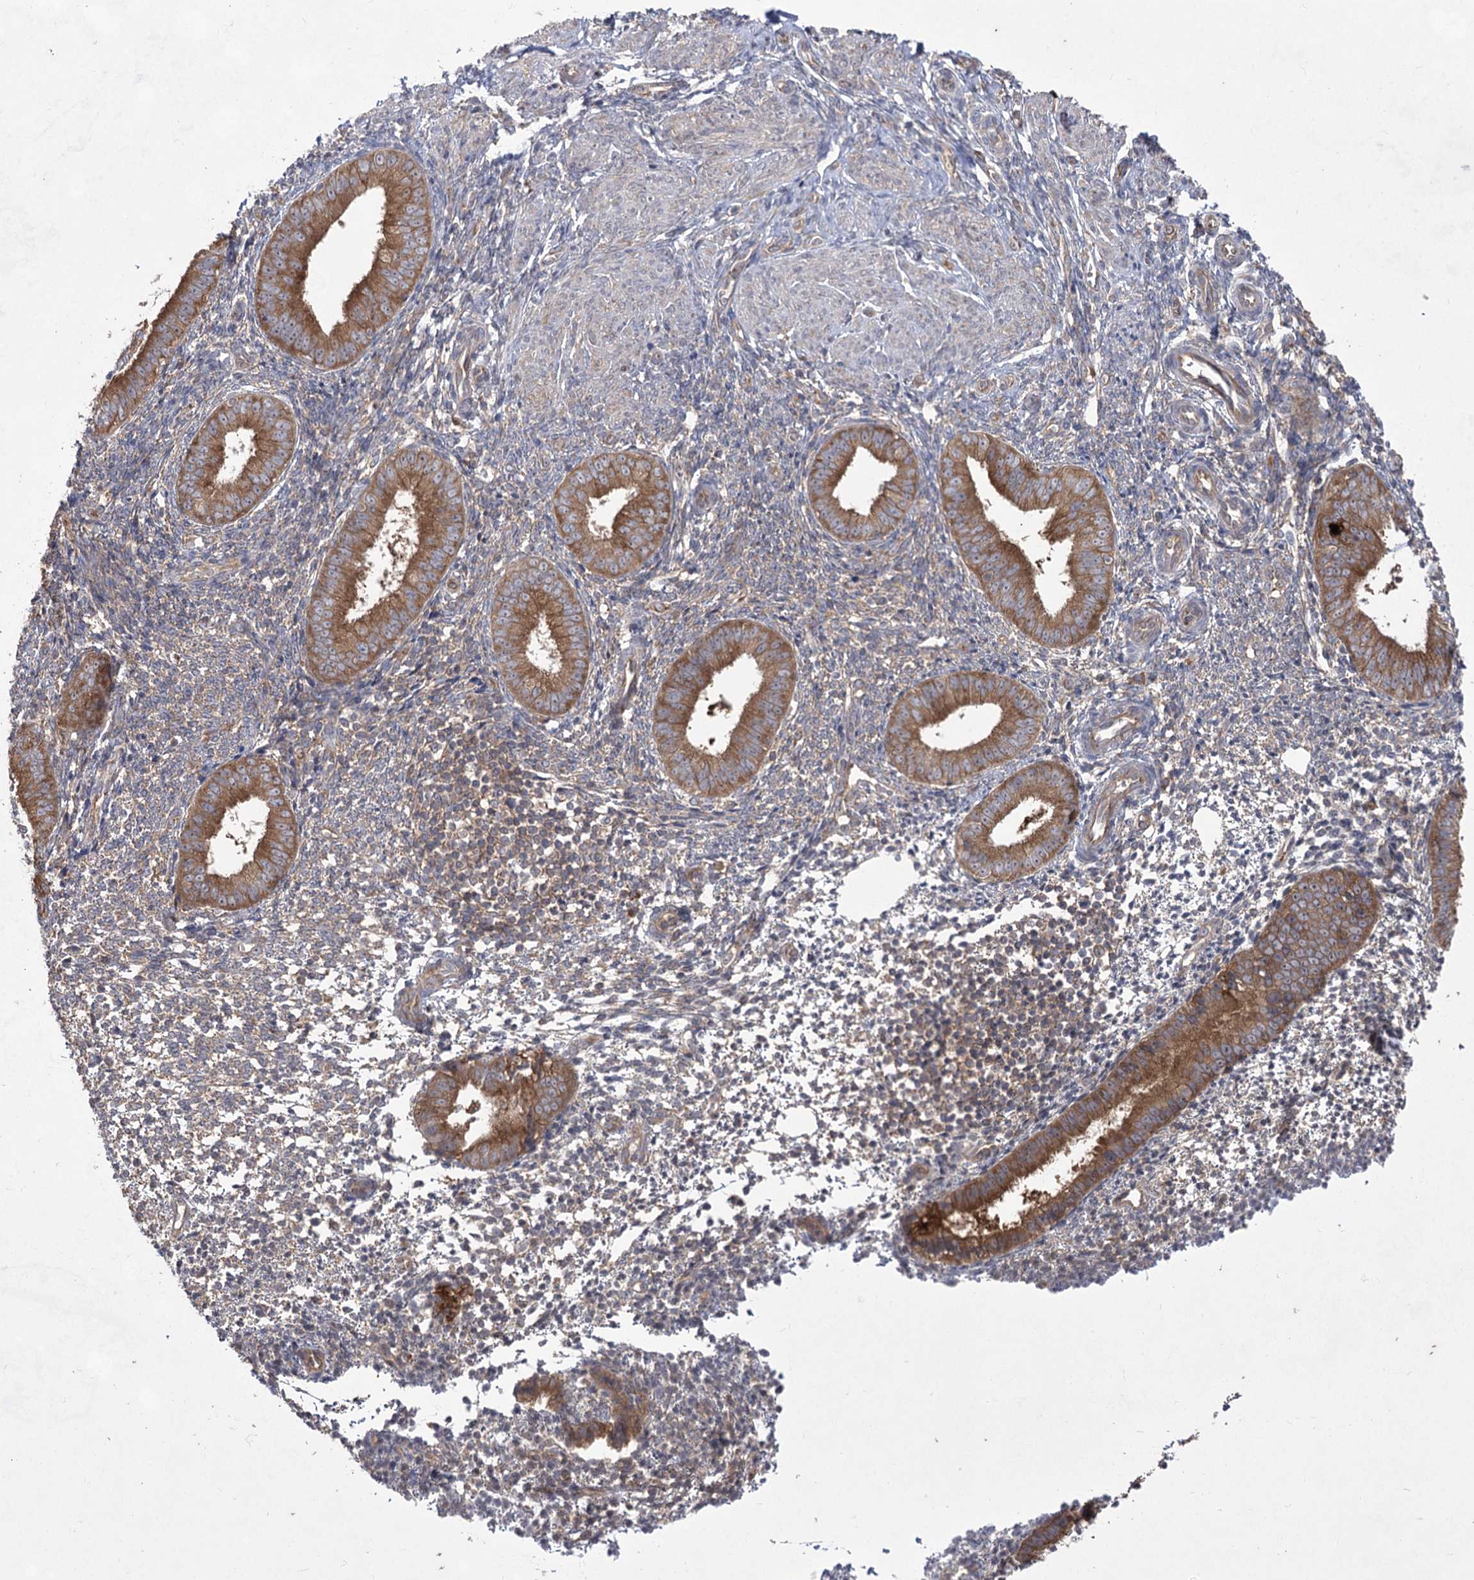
{"staining": {"intensity": "moderate", "quantity": "<25%", "location": "cytoplasmic/membranous"}, "tissue": "endometrium", "cell_type": "Cells in endometrial stroma", "image_type": "normal", "snomed": [{"axis": "morphology", "description": "Normal tissue, NOS"}, {"axis": "topography", "description": "Uterus"}, {"axis": "topography", "description": "Endometrium"}], "caption": "A brown stain highlights moderate cytoplasmic/membranous positivity of a protein in cells in endometrial stroma of unremarkable endometrium. The protein of interest is stained brown, and the nuclei are stained in blue (DAB (3,3'-diaminobenzidine) IHC with brightfield microscopy, high magnification).", "gene": "EIF3A", "patient": {"sex": "female", "age": 48}}